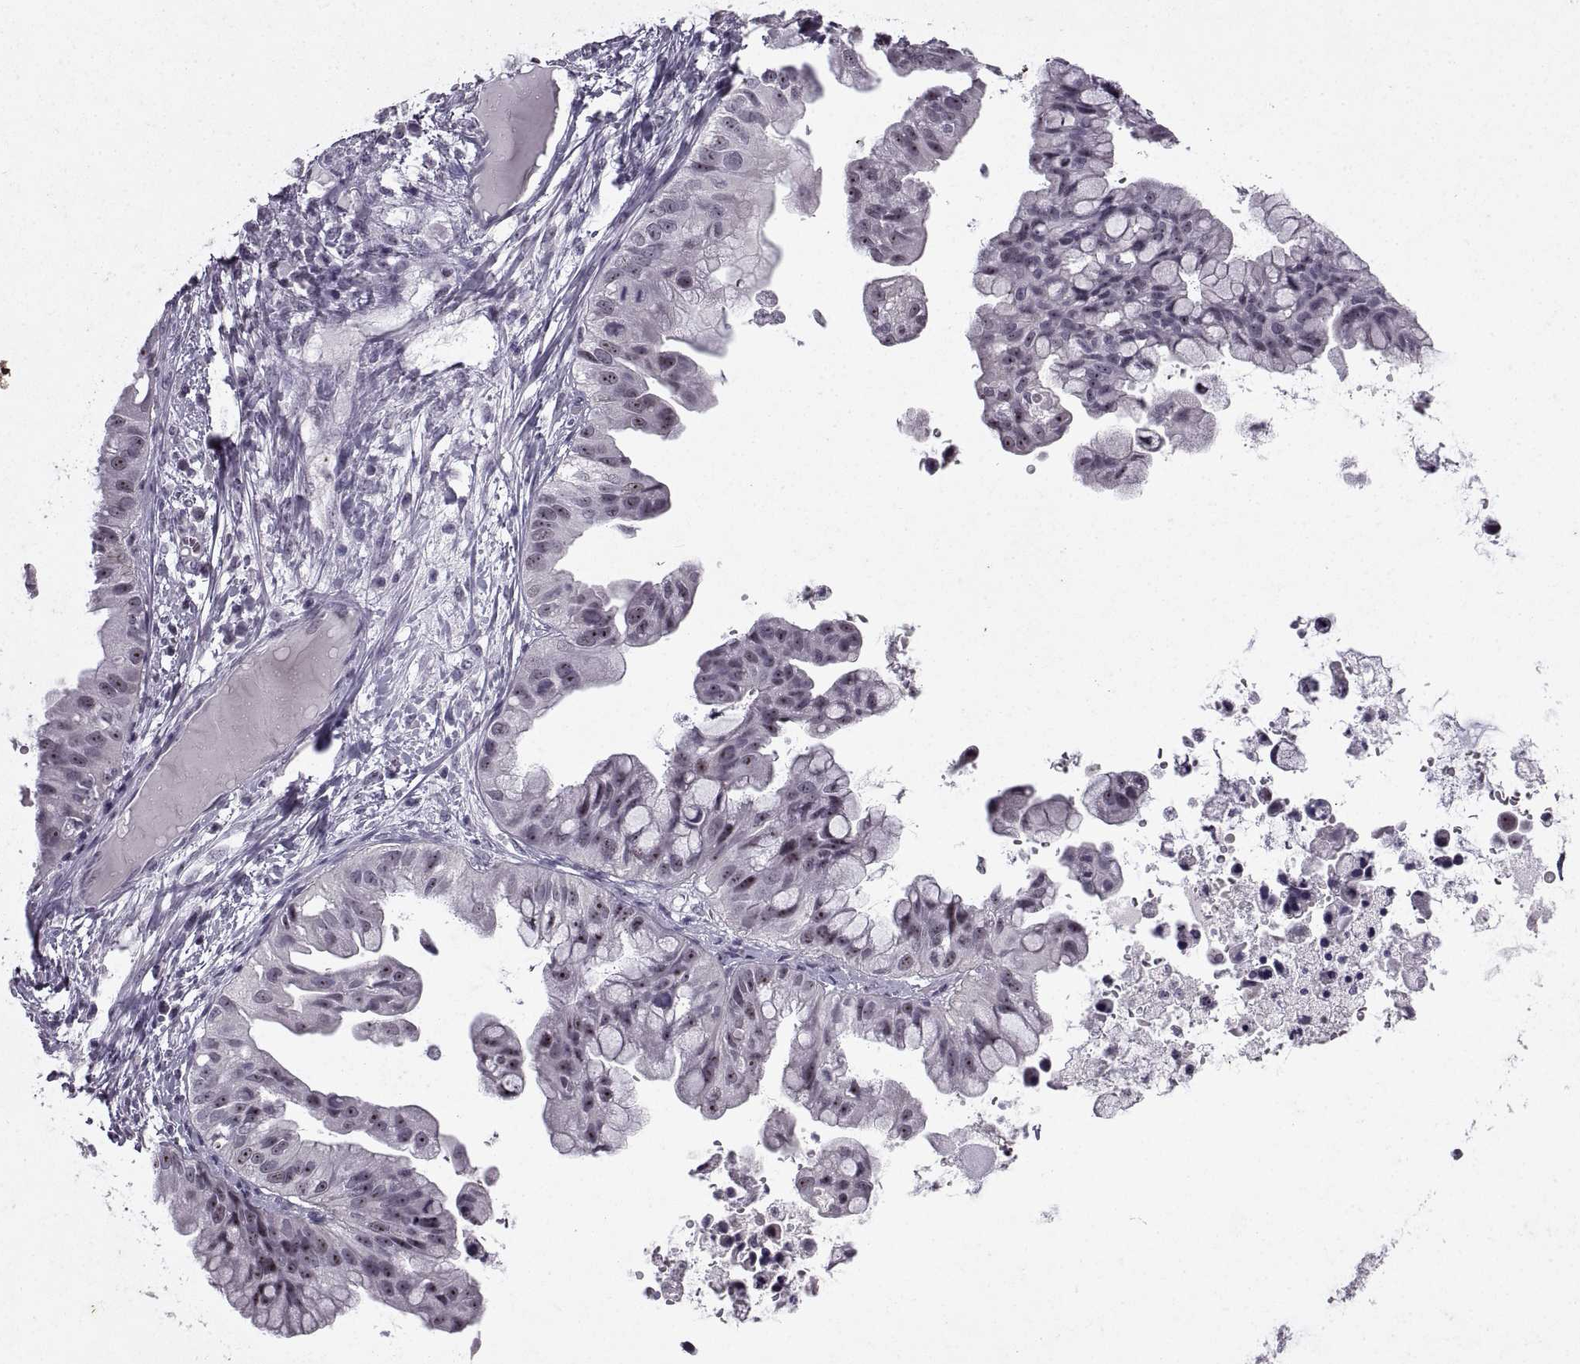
{"staining": {"intensity": "strong", "quantity": "25%-75%", "location": "nuclear"}, "tissue": "ovarian cancer", "cell_type": "Tumor cells", "image_type": "cancer", "snomed": [{"axis": "morphology", "description": "Cystadenocarcinoma, mucinous, NOS"}, {"axis": "topography", "description": "Ovary"}], "caption": "Ovarian cancer tissue reveals strong nuclear staining in about 25%-75% of tumor cells, visualized by immunohistochemistry.", "gene": "SINHCAF", "patient": {"sex": "female", "age": 76}}